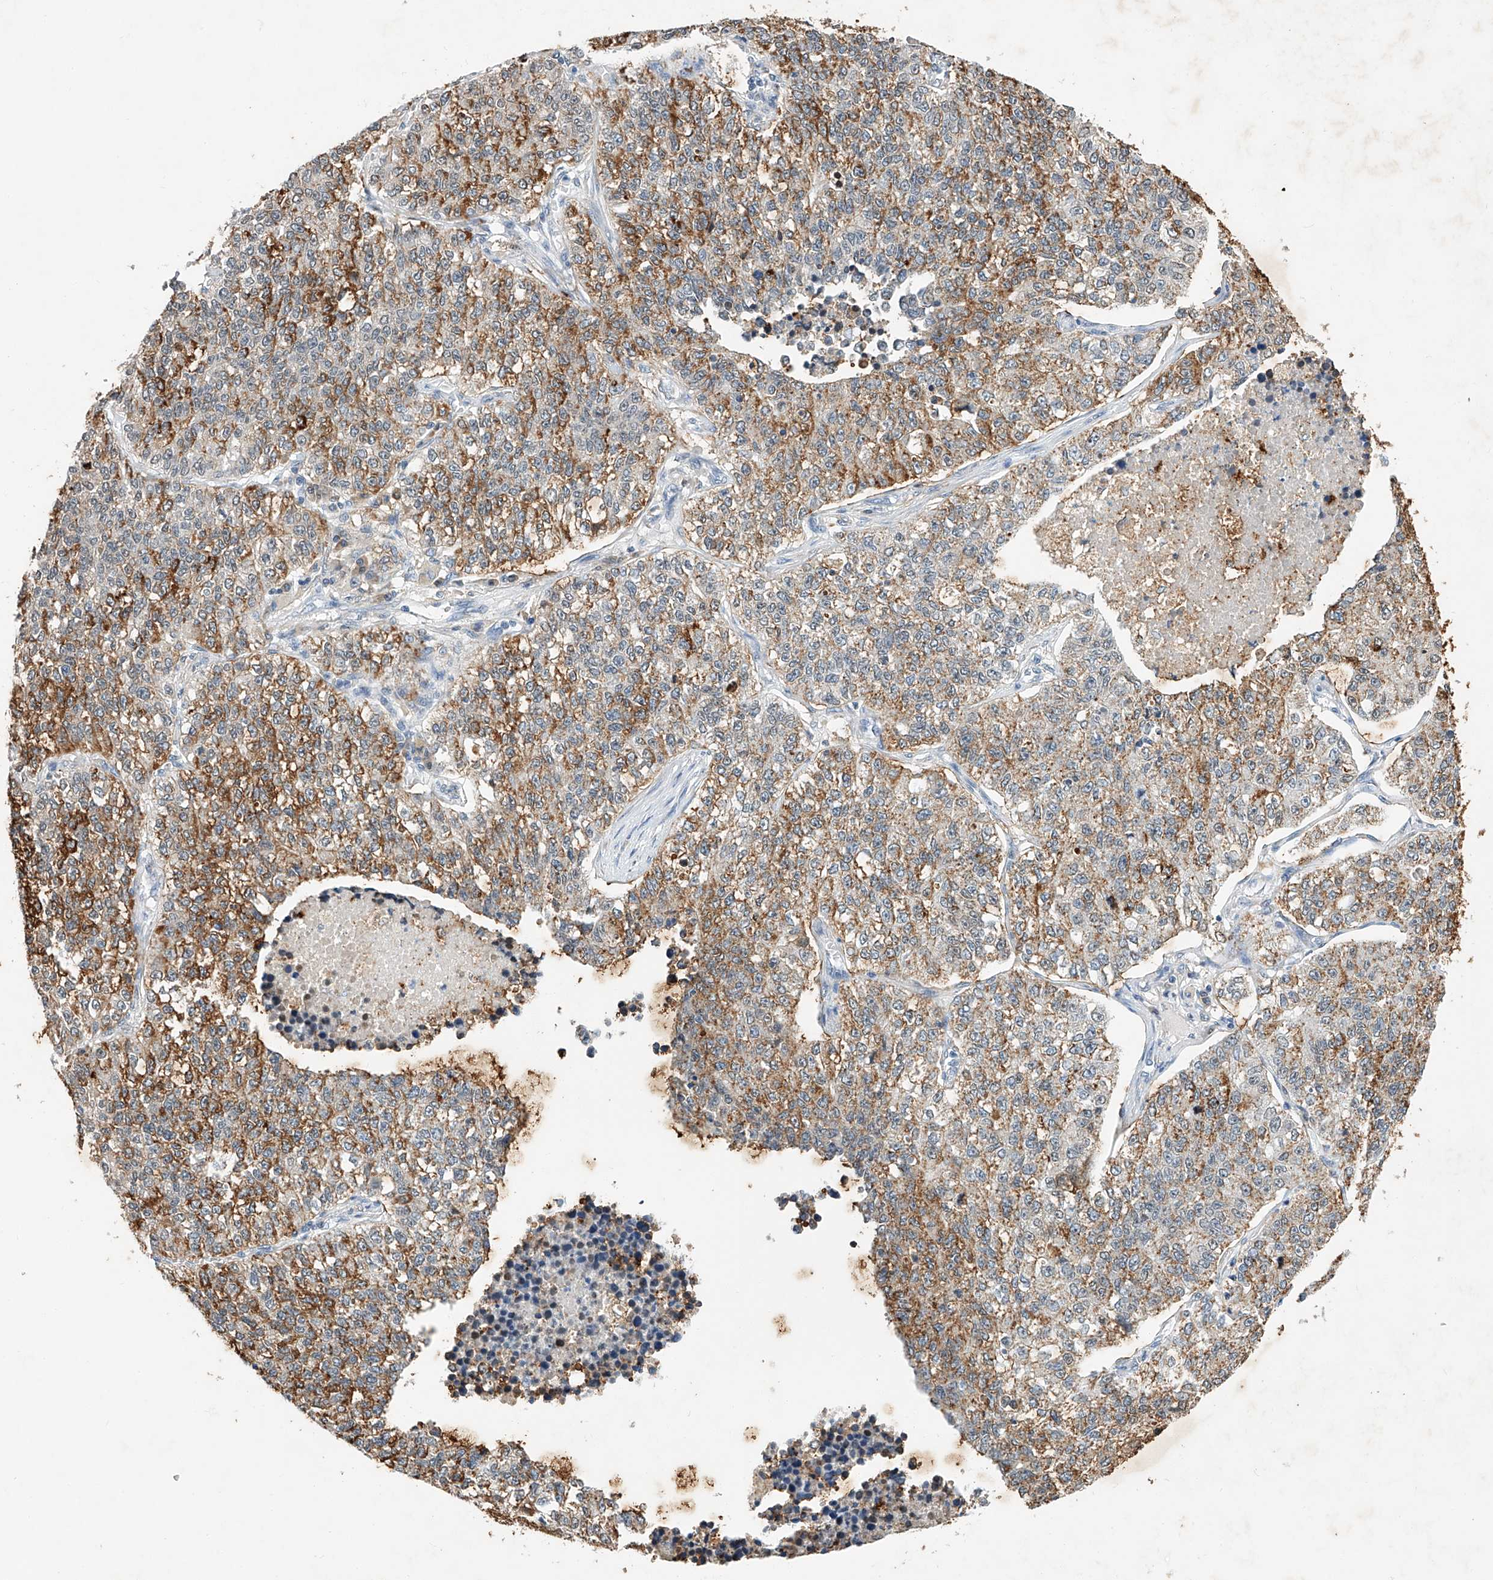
{"staining": {"intensity": "moderate", "quantity": ">75%", "location": "nuclear"}, "tissue": "lung cancer", "cell_type": "Tumor cells", "image_type": "cancer", "snomed": [{"axis": "morphology", "description": "Adenocarcinoma, NOS"}, {"axis": "topography", "description": "Lung"}], "caption": "Immunohistochemistry of human lung adenocarcinoma reveals medium levels of moderate nuclear positivity in about >75% of tumor cells.", "gene": "CTDP1", "patient": {"sex": "male", "age": 49}}